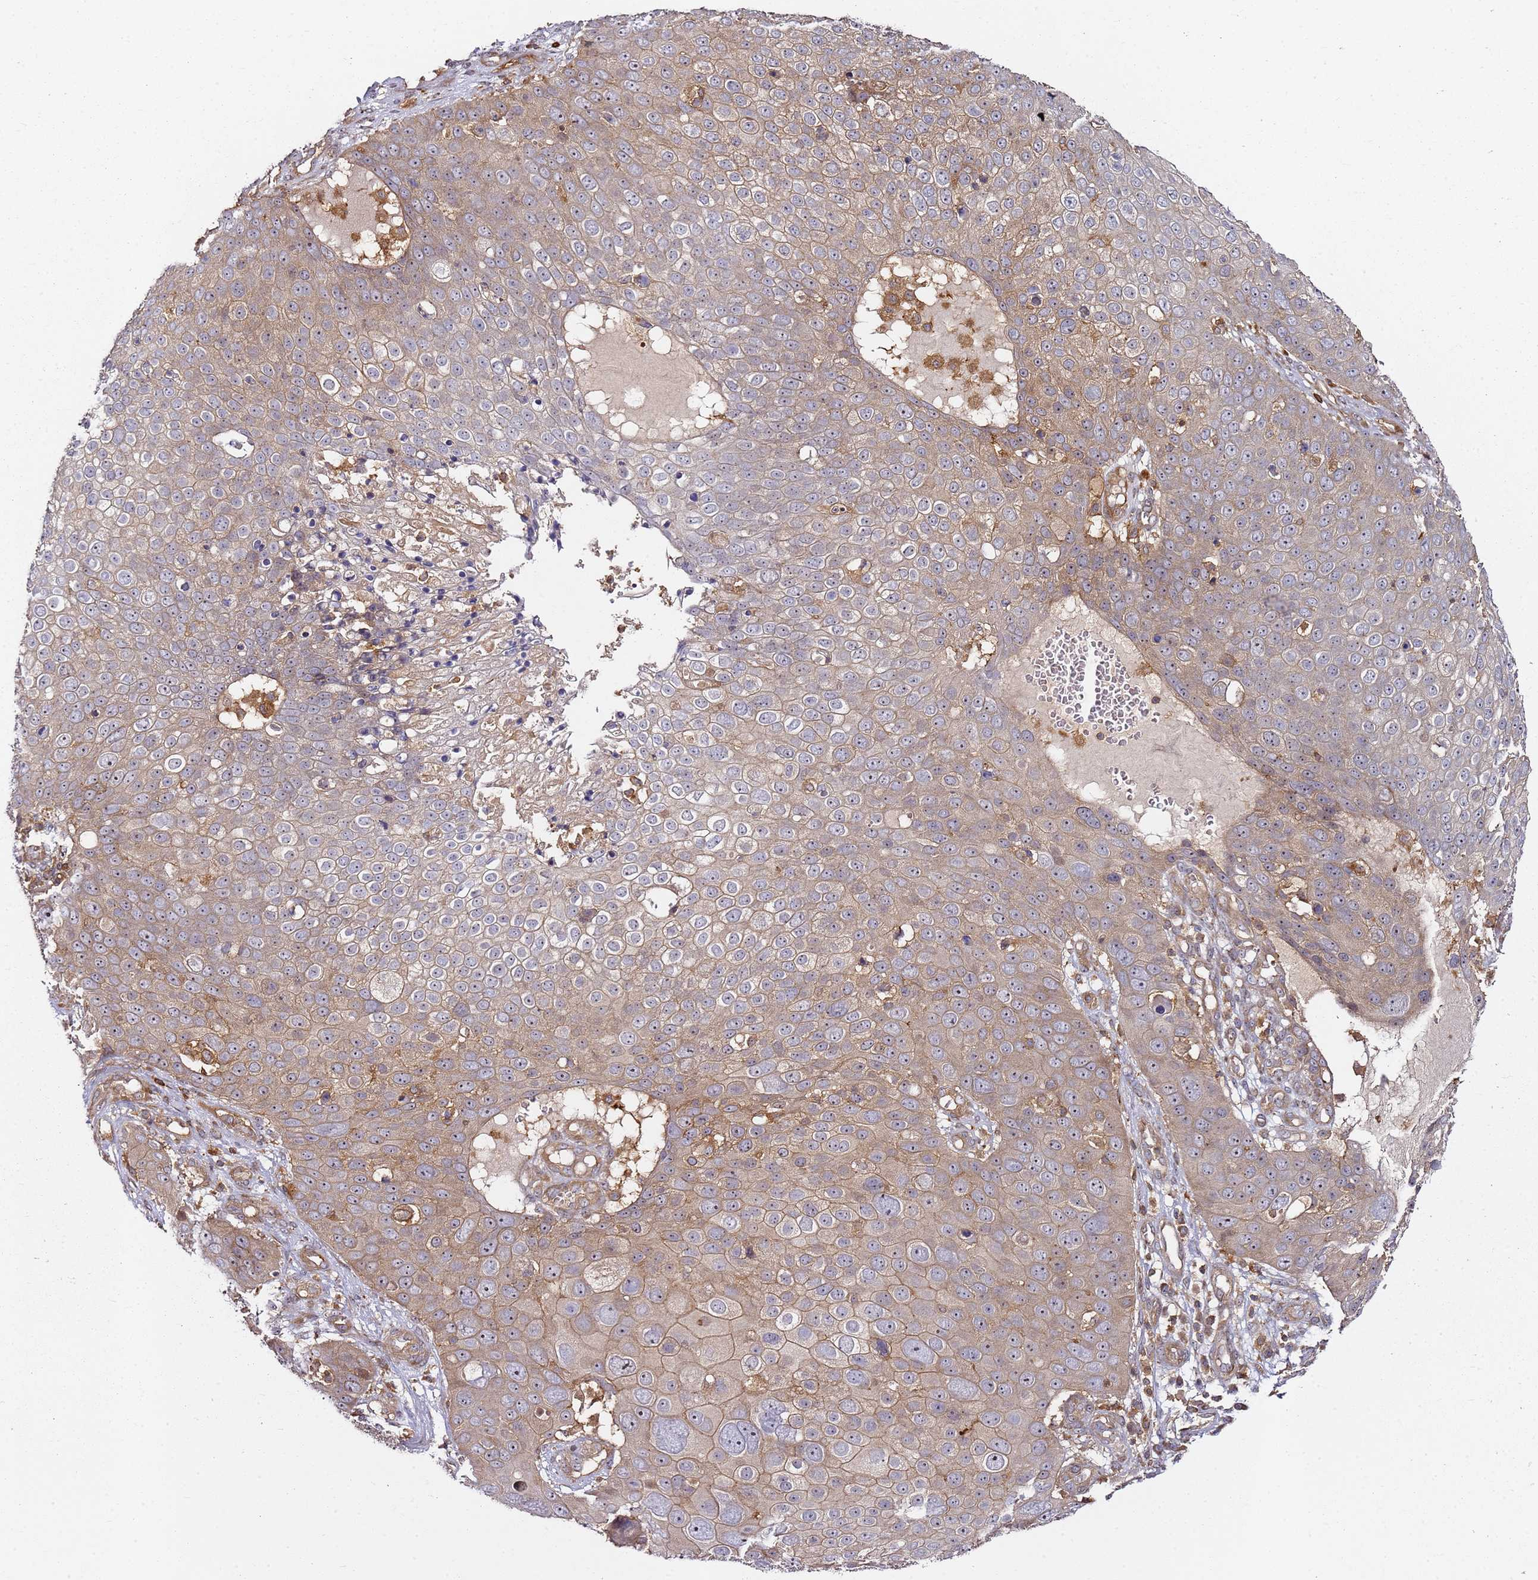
{"staining": {"intensity": "moderate", "quantity": ">75%", "location": "cytoplasmic/membranous,nuclear"}, "tissue": "skin cancer", "cell_type": "Tumor cells", "image_type": "cancer", "snomed": [{"axis": "morphology", "description": "Squamous cell carcinoma, NOS"}, {"axis": "topography", "description": "Skin"}], "caption": "A high-resolution image shows IHC staining of skin squamous cell carcinoma, which reveals moderate cytoplasmic/membranous and nuclear staining in about >75% of tumor cells.", "gene": "PRMT7", "patient": {"sex": "male", "age": 71}}